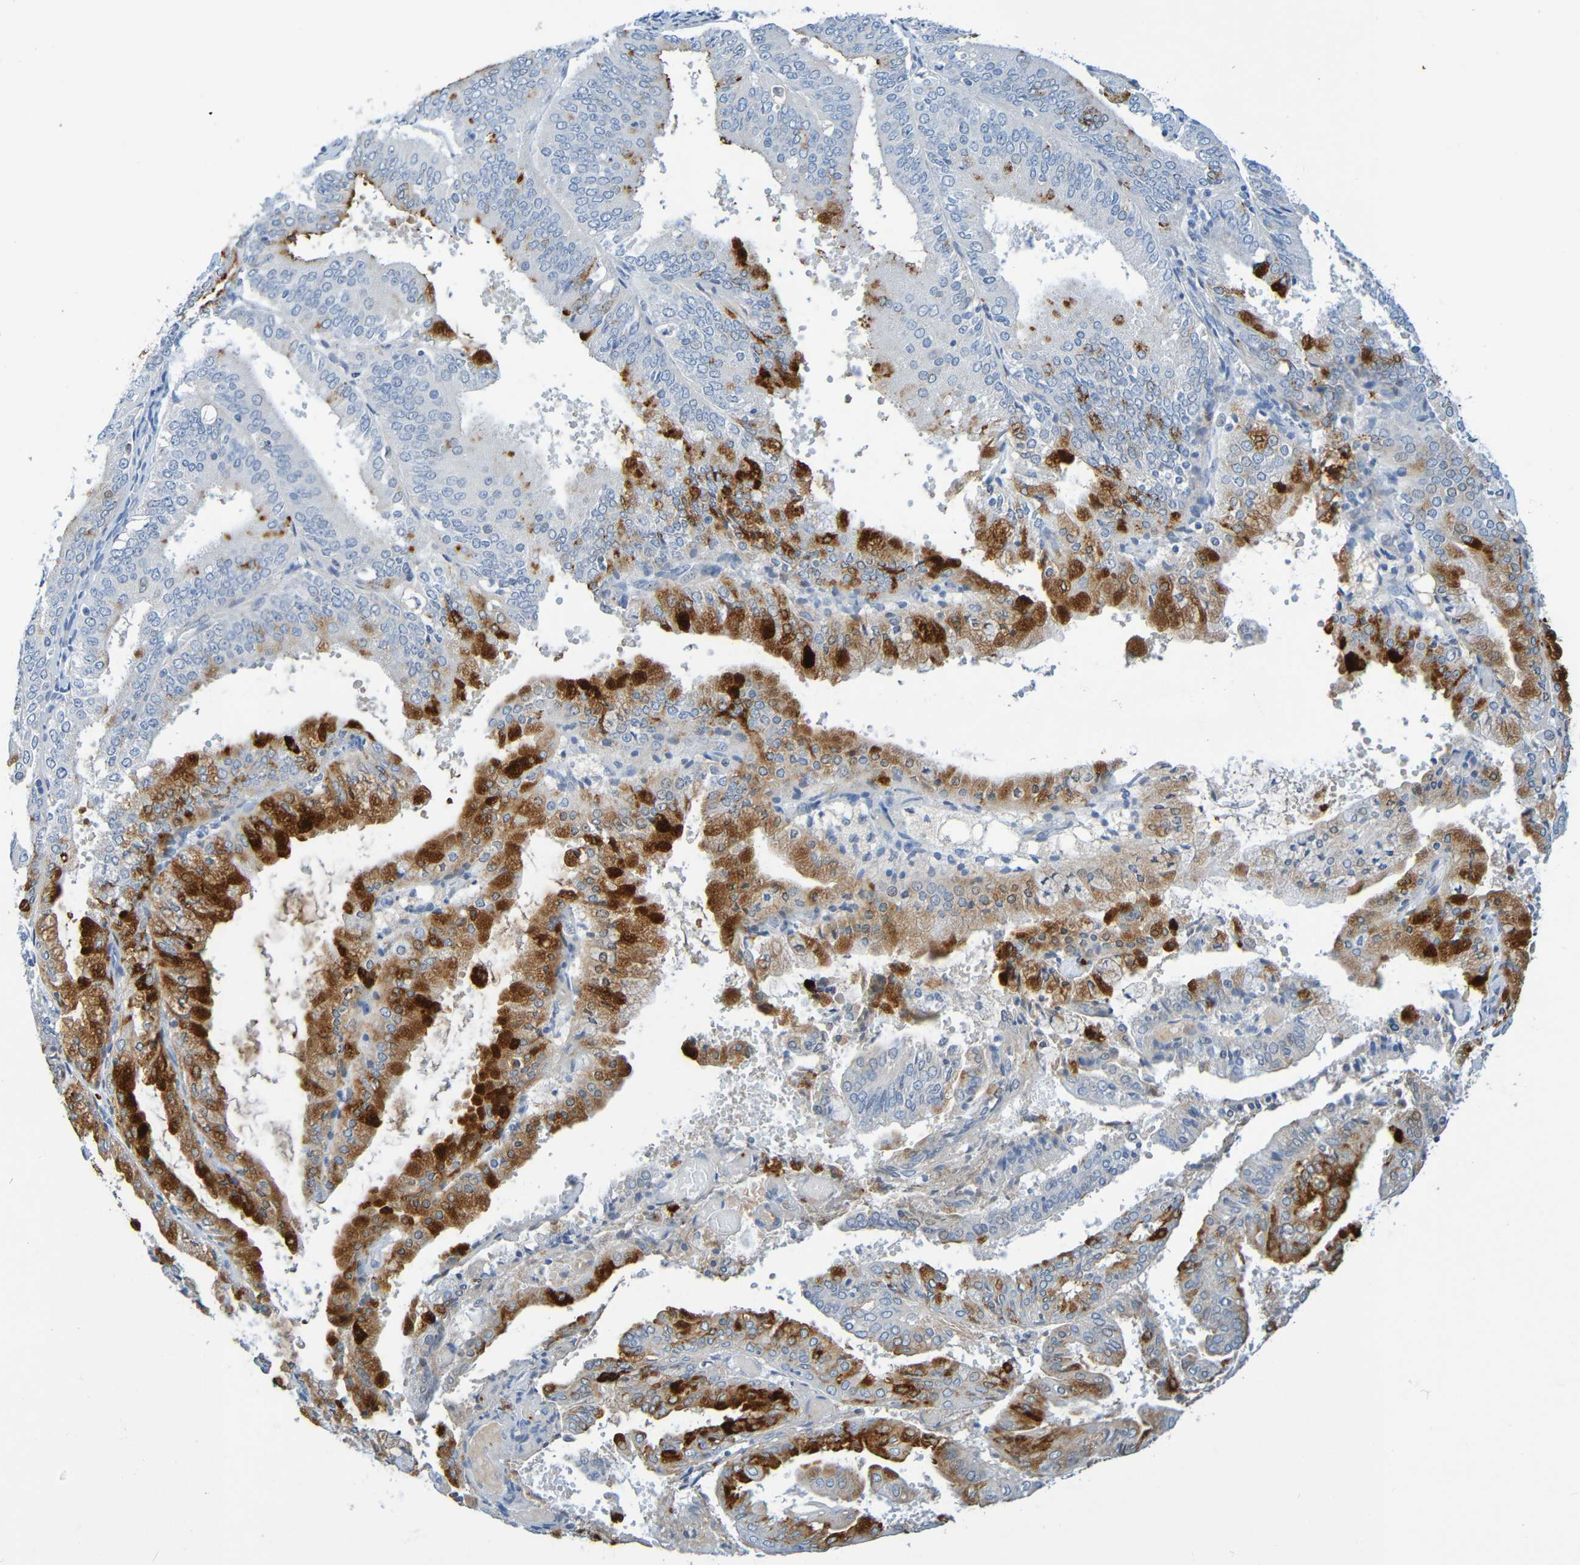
{"staining": {"intensity": "strong", "quantity": "25%-75%", "location": "cytoplasmic/membranous"}, "tissue": "endometrial cancer", "cell_type": "Tumor cells", "image_type": "cancer", "snomed": [{"axis": "morphology", "description": "Adenocarcinoma, NOS"}, {"axis": "topography", "description": "Endometrium"}], "caption": "Human adenocarcinoma (endometrial) stained with a brown dye demonstrates strong cytoplasmic/membranous positive expression in about 25%-75% of tumor cells.", "gene": "IL10", "patient": {"sex": "female", "age": 63}}